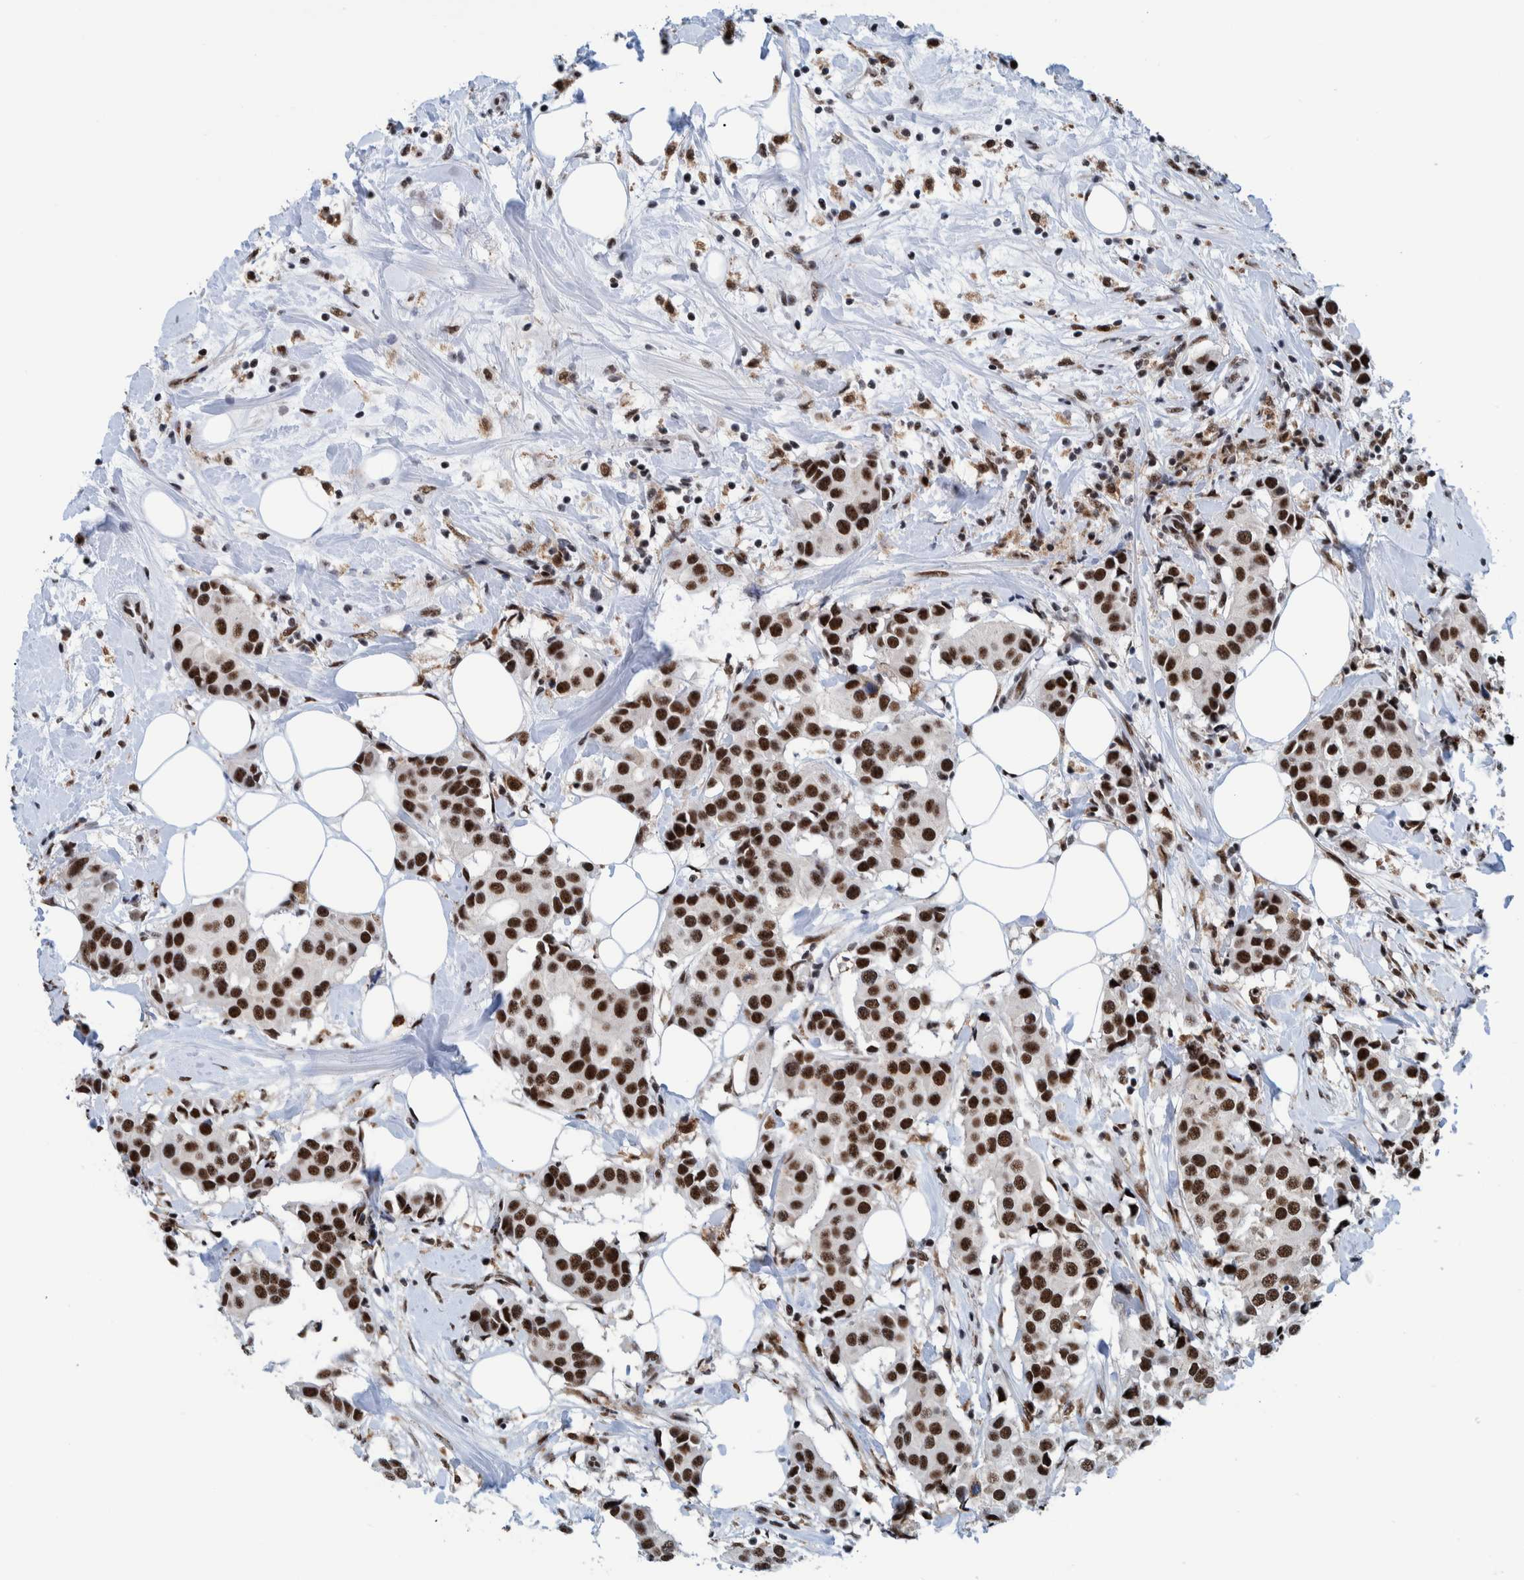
{"staining": {"intensity": "strong", "quantity": ">75%", "location": "nuclear"}, "tissue": "breast cancer", "cell_type": "Tumor cells", "image_type": "cancer", "snomed": [{"axis": "morphology", "description": "Normal tissue, NOS"}, {"axis": "morphology", "description": "Duct carcinoma"}, {"axis": "topography", "description": "Breast"}], "caption": "Tumor cells demonstrate high levels of strong nuclear staining in approximately >75% of cells in breast invasive ductal carcinoma.", "gene": "EFTUD2", "patient": {"sex": "female", "age": 39}}